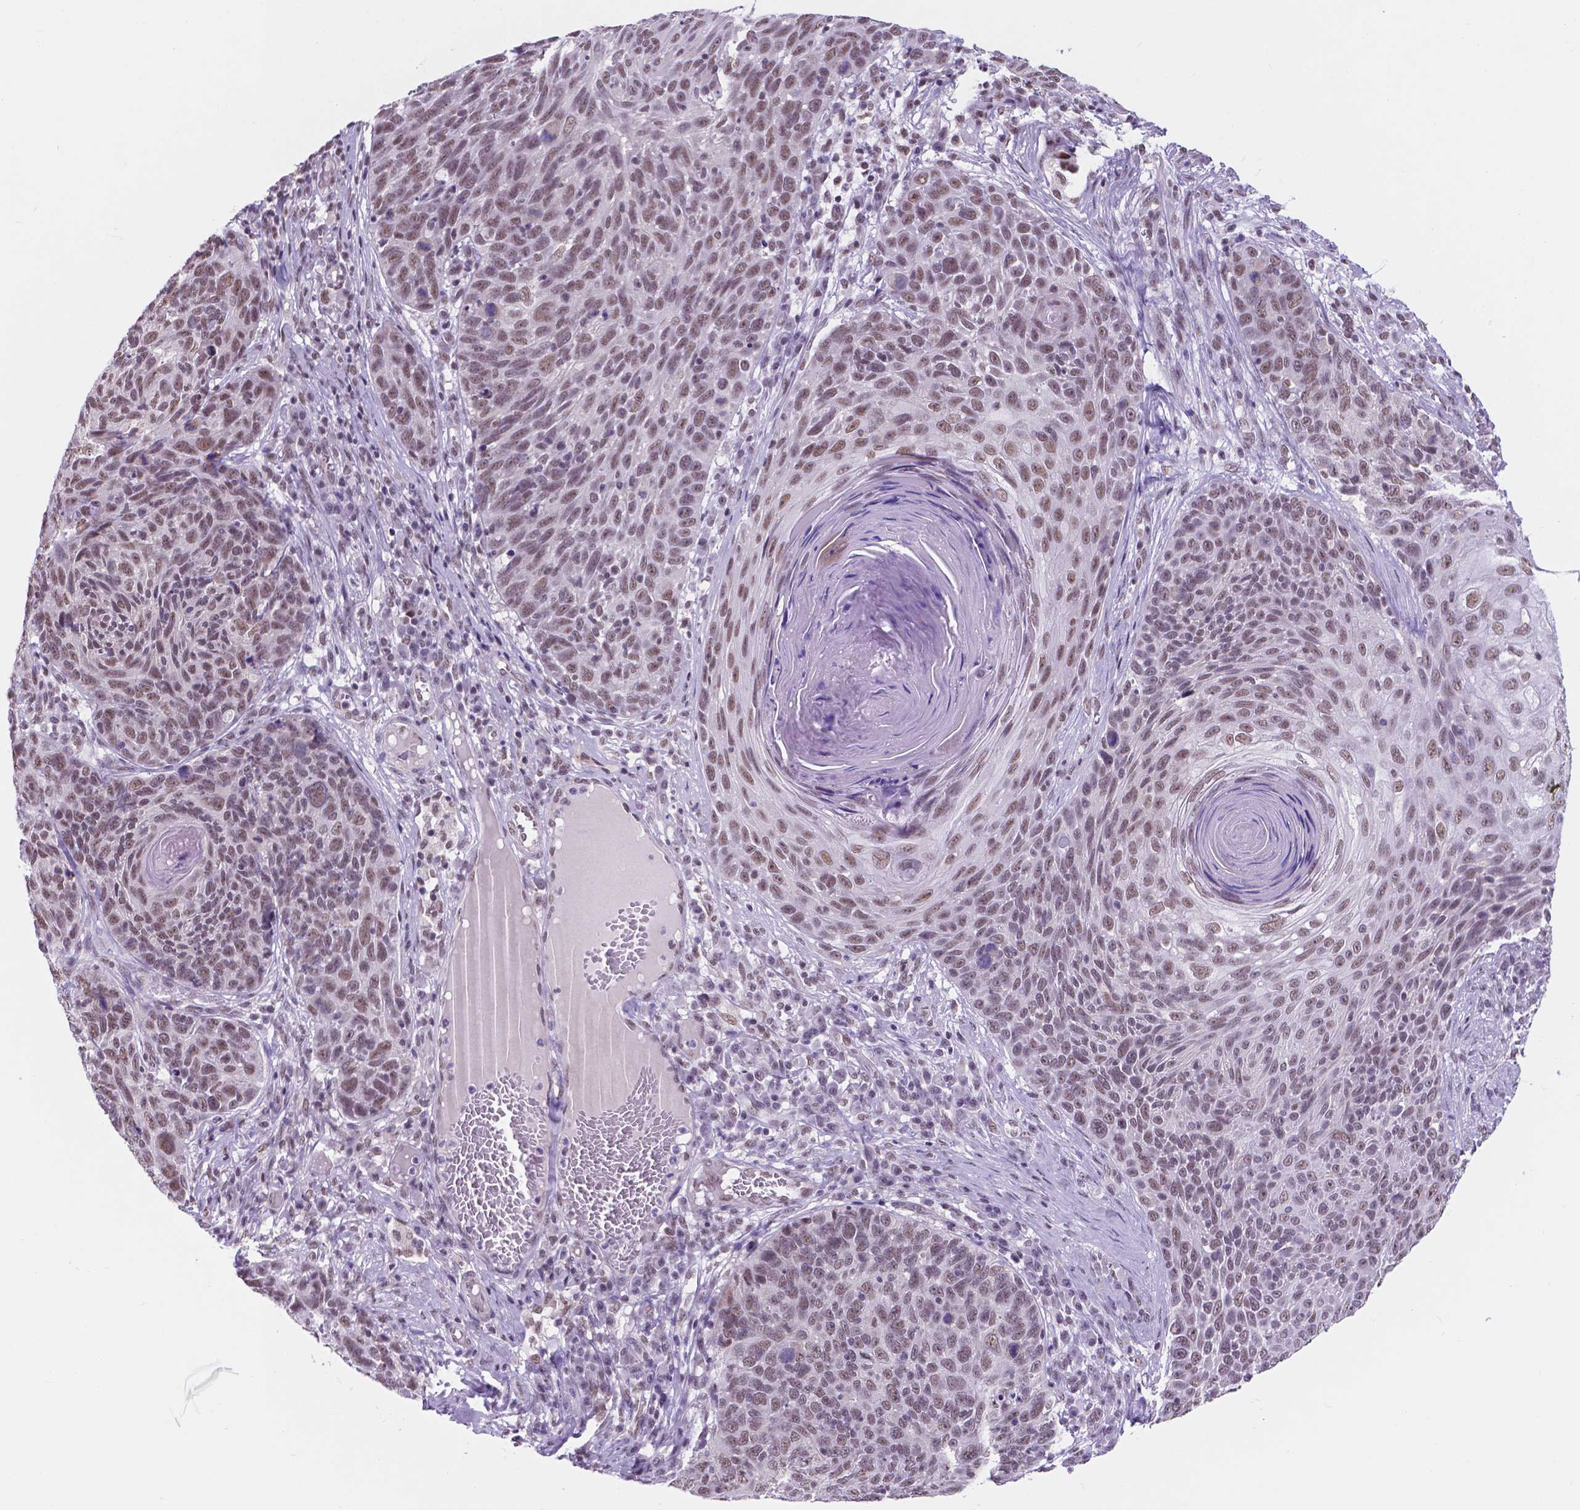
{"staining": {"intensity": "moderate", "quantity": ">75%", "location": "nuclear"}, "tissue": "skin cancer", "cell_type": "Tumor cells", "image_type": "cancer", "snomed": [{"axis": "morphology", "description": "Squamous cell carcinoma, NOS"}, {"axis": "topography", "description": "Skin"}], "caption": "Immunohistochemical staining of human skin squamous cell carcinoma reveals moderate nuclear protein staining in about >75% of tumor cells. (Stains: DAB (3,3'-diaminobenzidine) in brown, nuclei in blue, Microscopy: brightfield microscopy at high magnification).", "gene": "BCAS2", "patient": {"sex": "male", "age": 92}}